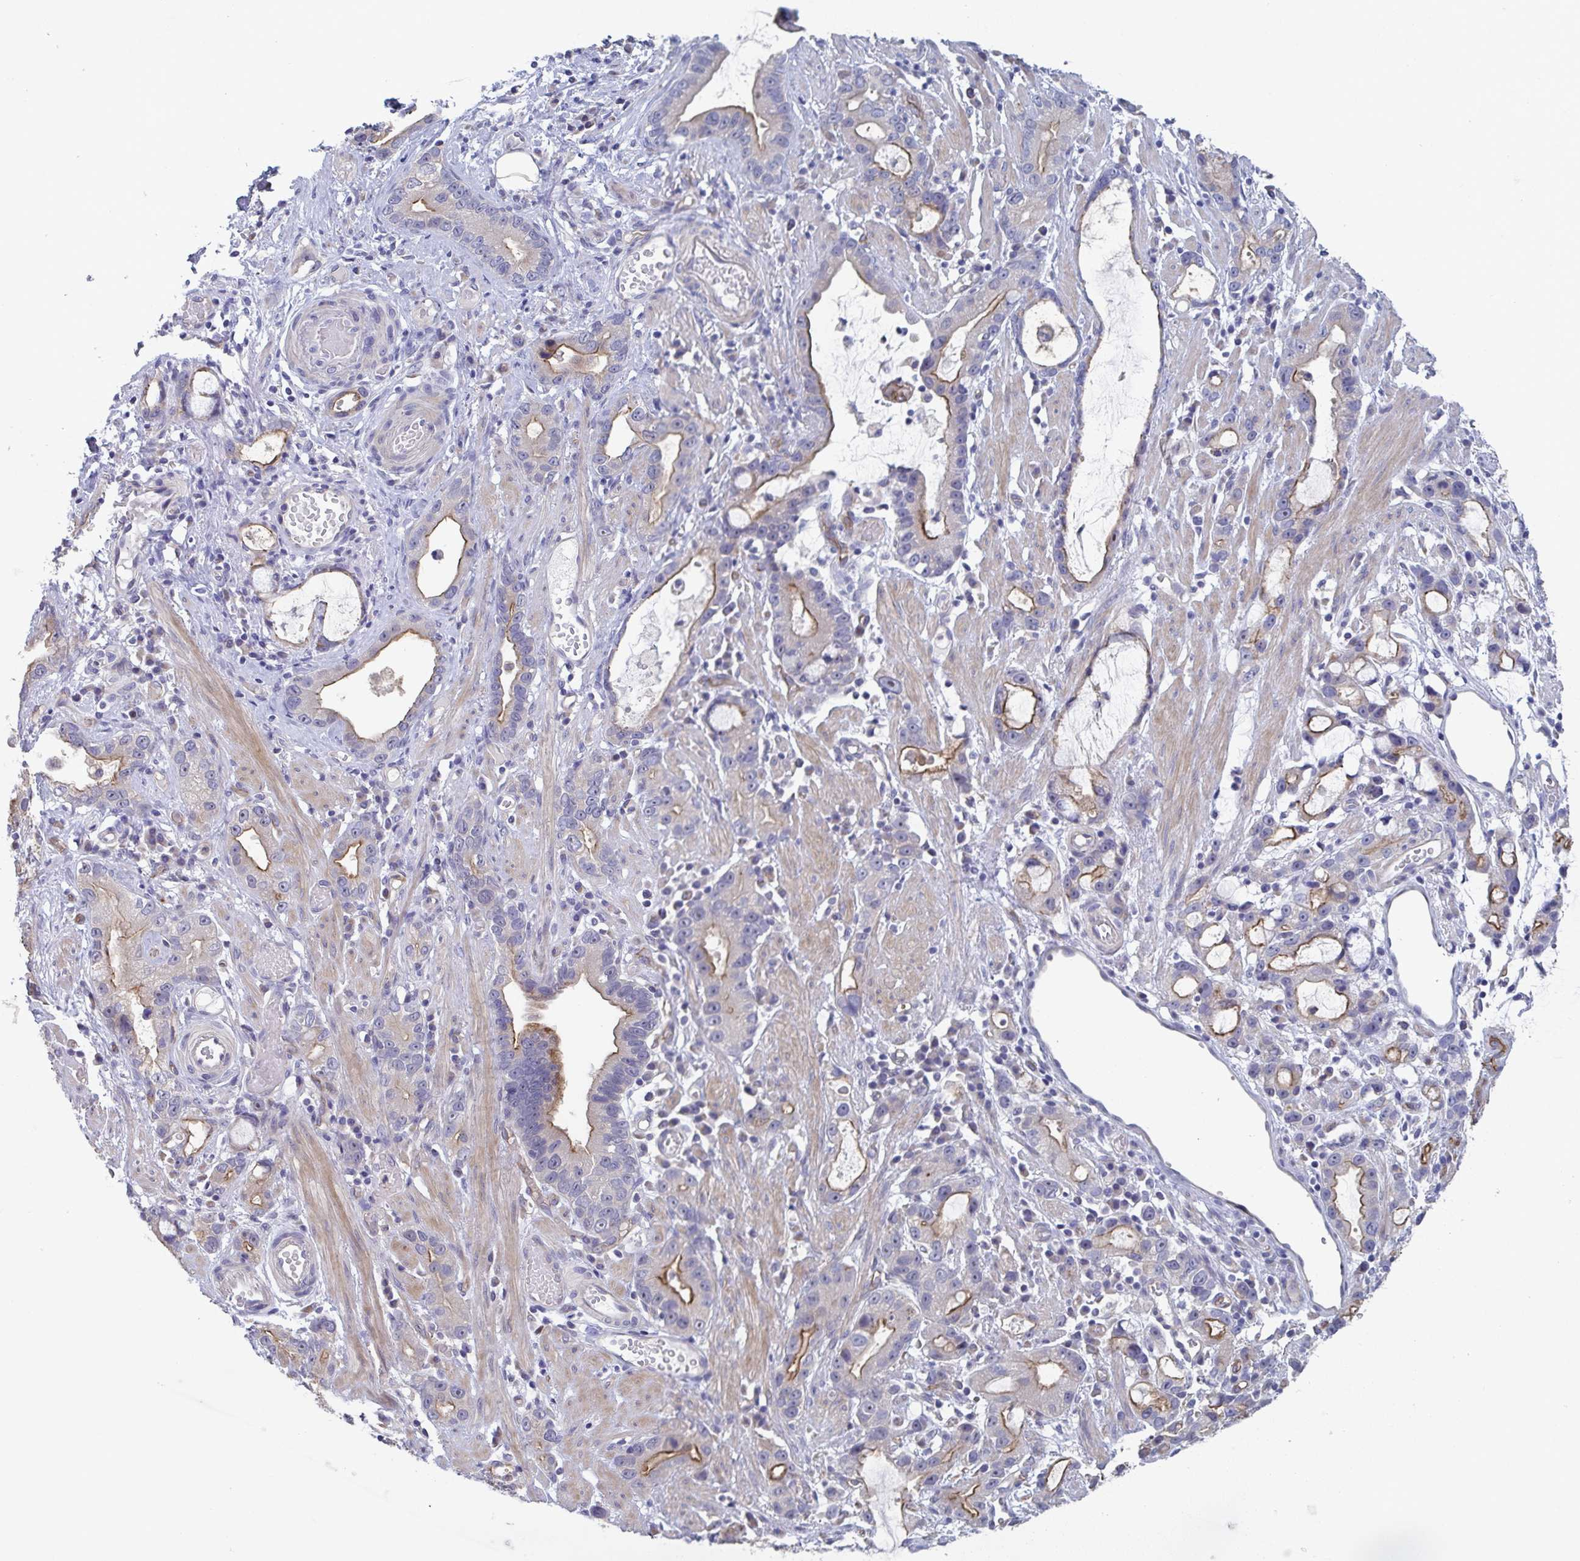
{"staining": {"intensity": "moderate", "quantity": "25%-75%", "location": "cytoplasmic/membranous"}, "tissue": "stomach cancer", "cell_type": "Tumor cells", "image_type": "cancer", "snomed": [{"axis": "morphology", "description": "Adenocarcinoma, NOS"}, {"axis": "topography", "description": "Stomach"}], "caption": "Immunohistochemistry (IHC) image of stomach cancer stained for a protein (brown), which displays medium levels of moderate cytoplasmic/membranous staining in about 25%-75% of tumor cells.", "gene": "ST14", "patient": {"sex": "male", "age": 55}}